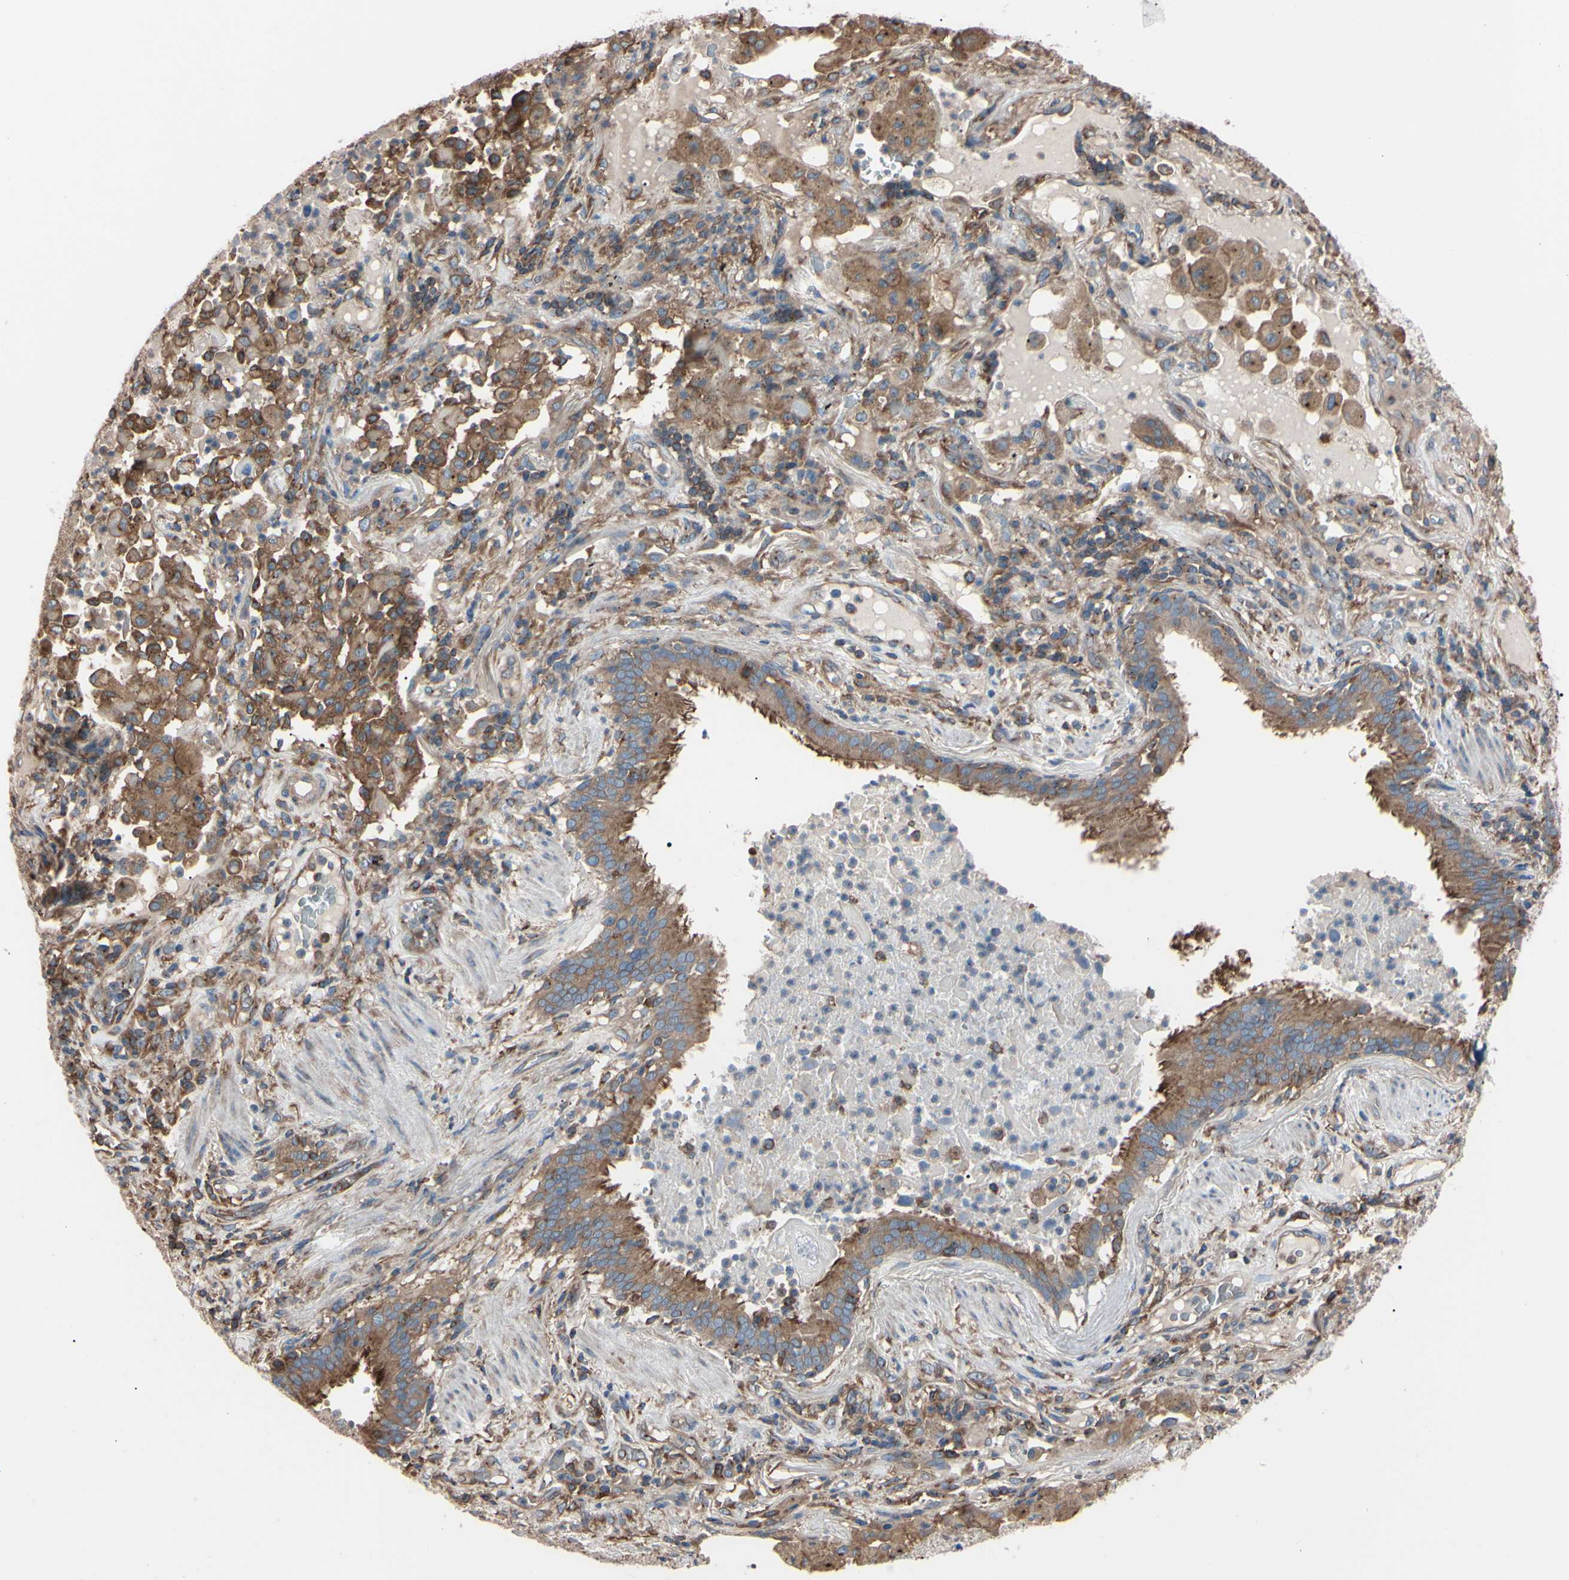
{"staining": {"intensity": "moderate", "quantity": ">75%", "location": "cytoplasmic/membranous"}, "tissue": "lung cancer", "cell_type": "Tumor cells", "image_type": "cancer", "snomed": [{"axis": "morphology", "description": "Squamous cell carcinoma, NOS"}, {"axis": "topography", "description": "Lung"}], "caption": "A brown stain labels moderate cytoplasmic/membranous positivity of a protein in squamous cell carcinoma (lung) tumor cells.", "gene": "PRKACA", "patient": {"sex": "male", "age": 57}}